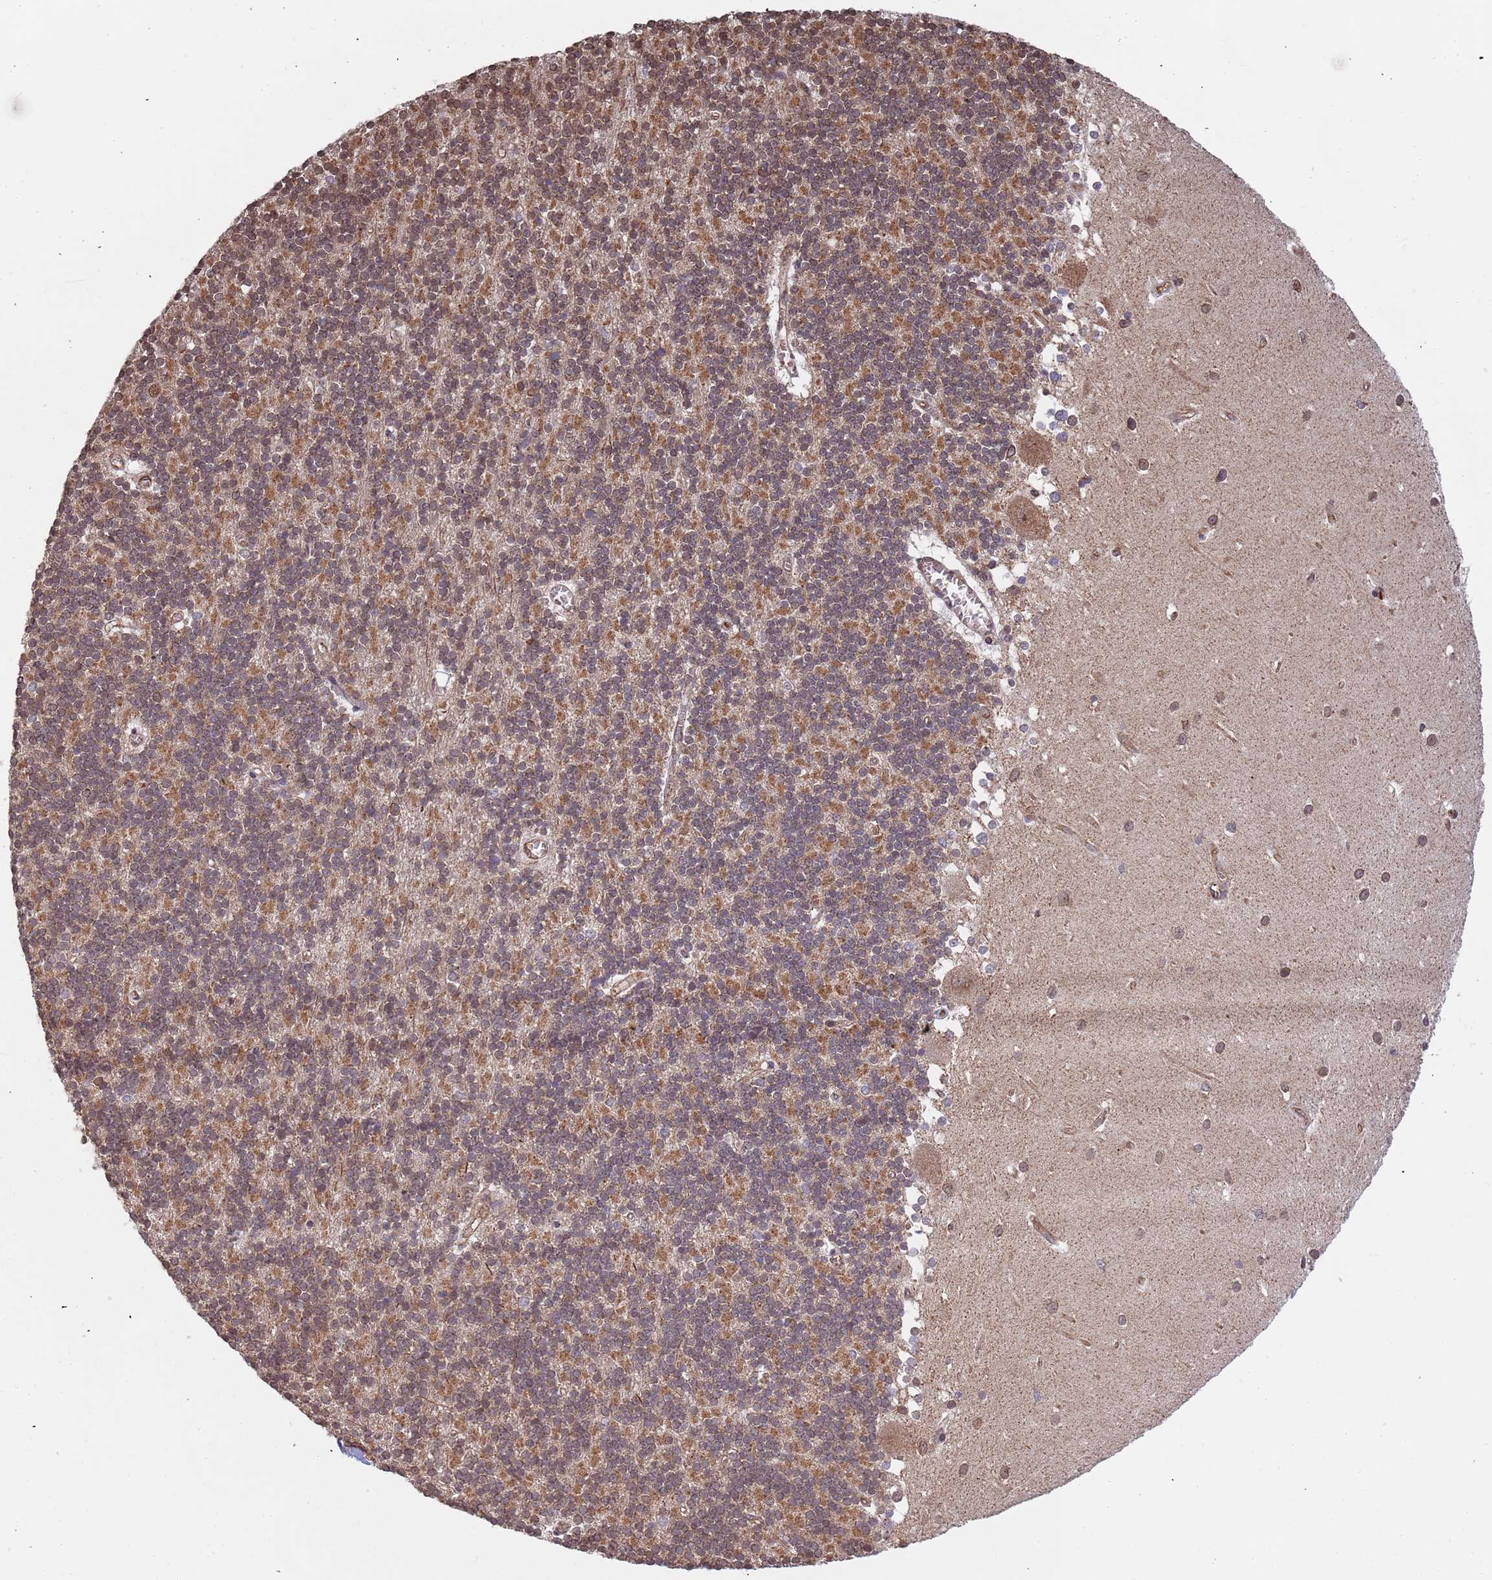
{"staining": {"intensity": "moderate", "quantity": "25%-75%", "location": "cytoplasmic/membranous"}, "tissue": "cerebellum", "cell_type": "Cells in granular layer", "image_type": "normal", "snomed": [{"axis": "morphology", "description": "Normal tissue, NOS"}, {"axis": "topography", "description": "Cerebellum"}], "caption": "Cells in granular layer display medium levels of moderate cytoplasmic/membranous positivity in about 25%-75% of cells in unremarkable human cerebellum.", "gene": "DCHS1", "patient": {"sex": "male", "age": 54}}